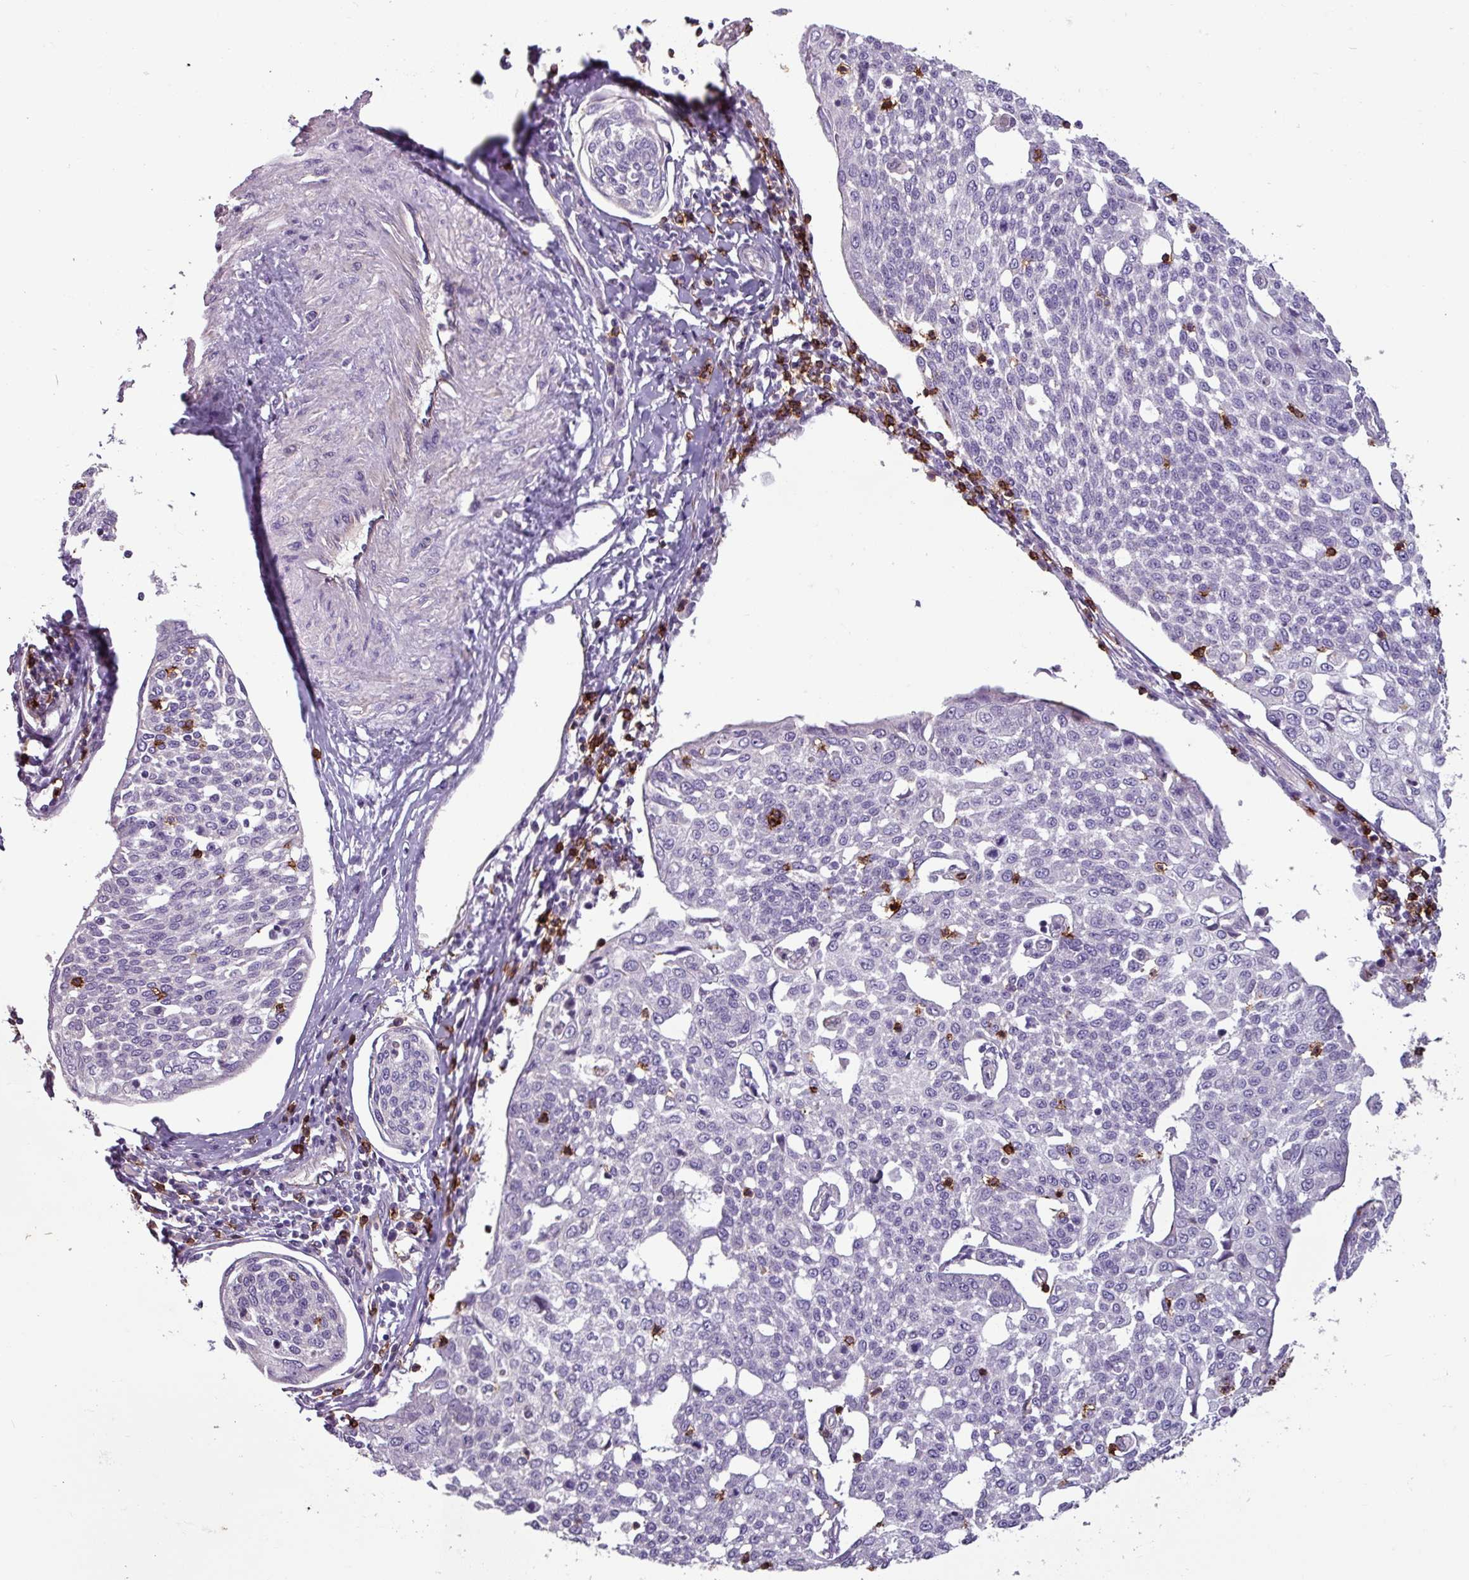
{"staining": {"intensity": "negative", "quantity": "none", "location": "none"}, "tissue": "cervical cancer", "cell_type": "Tumor cells", "image_type": "cancer", "snomed": [{"axis": "morphology", "description": "Squamous cell carcinoma, NOS"}, {"axis": "topography", "description": "Cervix"}], "caption": "Immunohistochemical staining of squamous cell carcinoma (cervical) shows no significant staining in tumor cells. (Immunohistochemistry, brightfield microscopy, high magnification).", "gene": "CD8A", "patient": {"sex": "female", "age": 34}}